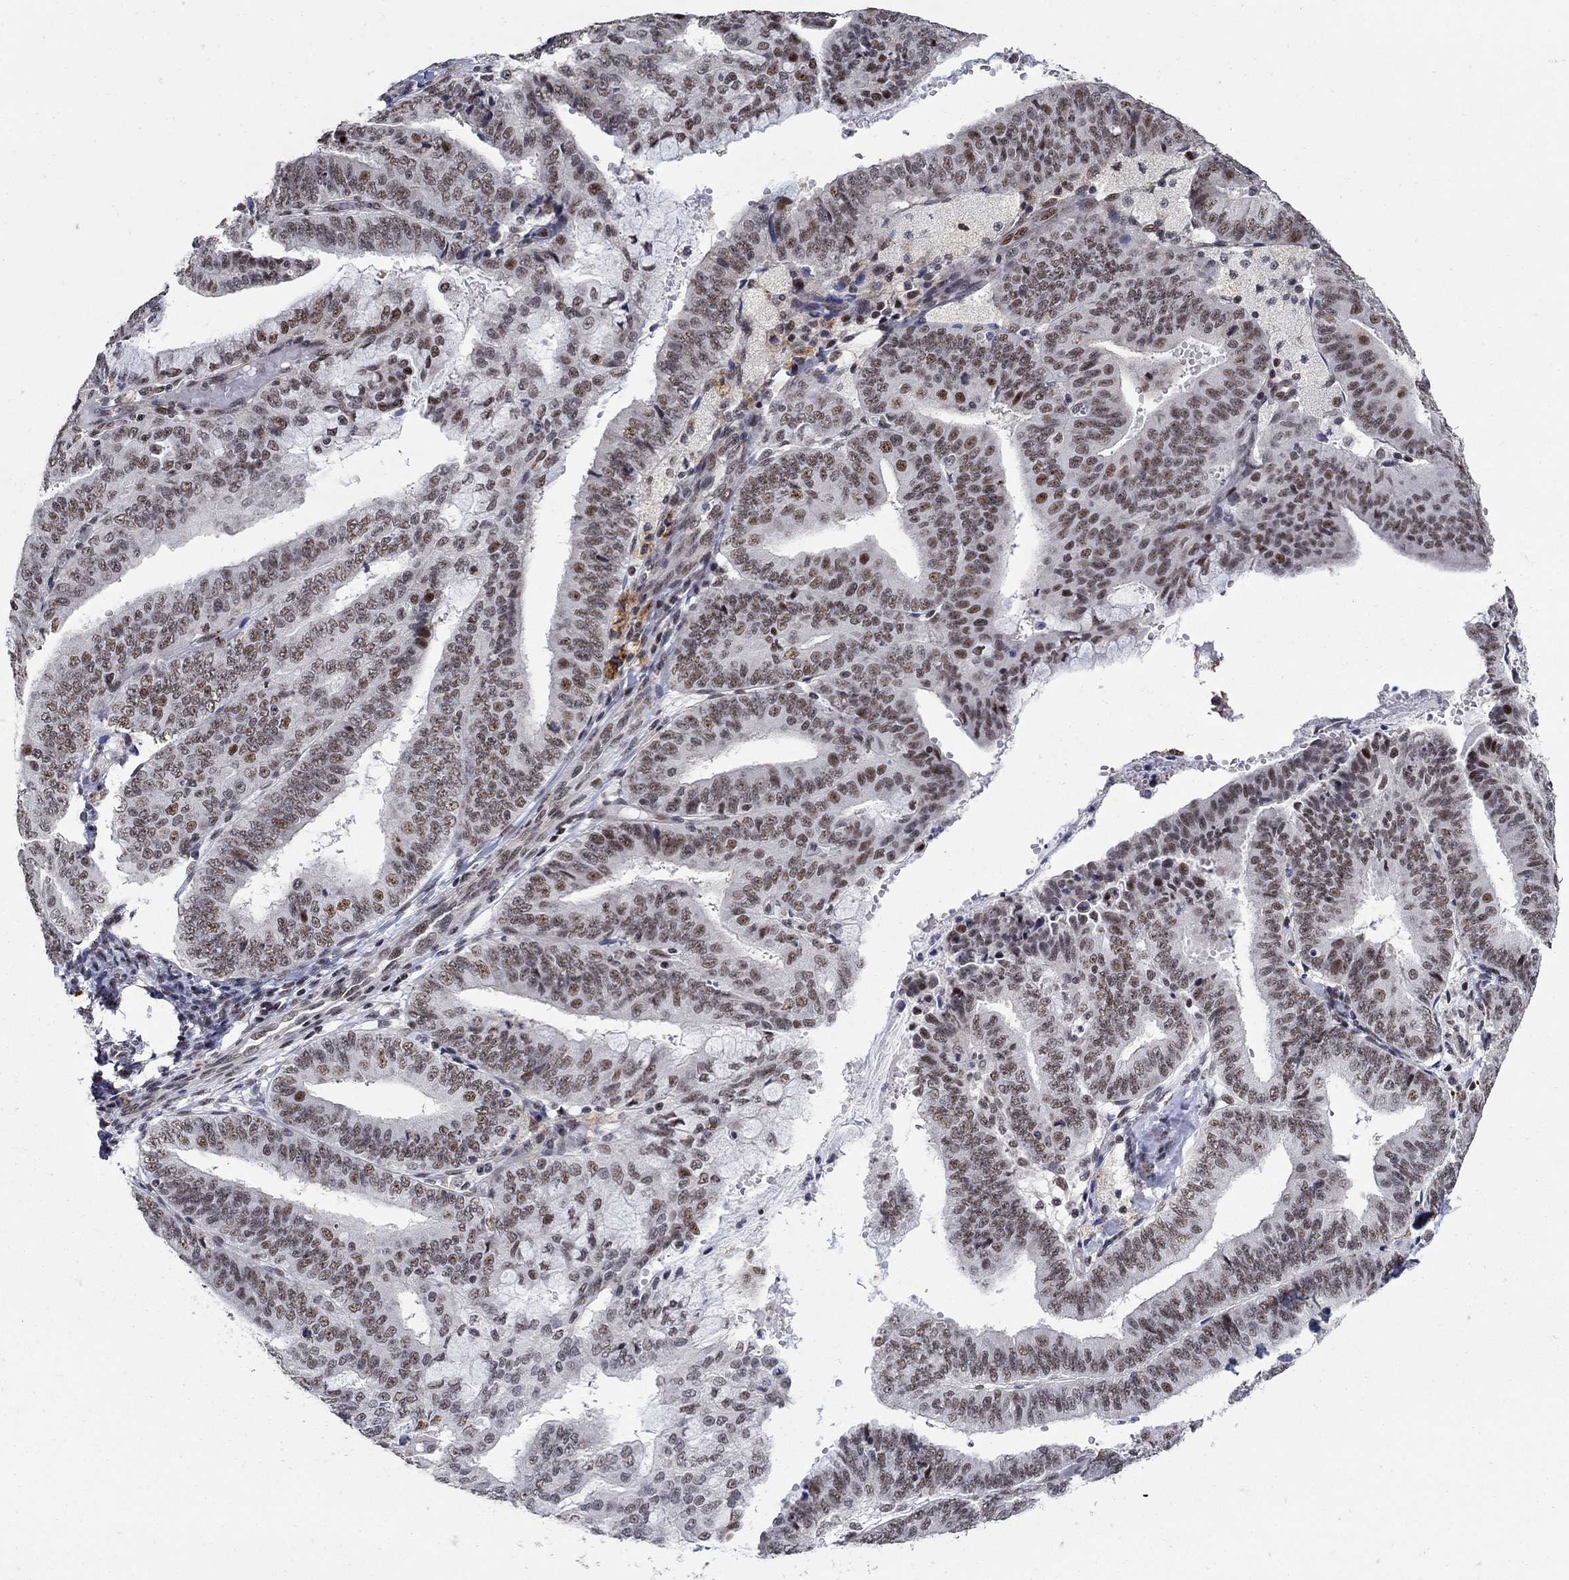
{"staining": {"intensity": "moderate", "quantity": "<25%", "location": "nuclear"}, "tissue": "endometrial cancer", "cell_type": "Tumor cells", "image_type": "cancer", "snomed": [{"axis": "morphology", "description": "Adenocarcinoma, NOS"}, {"axis": "topography", "description": "Endometrium"}], "caption": "Immunohistochemistry (IHC) image of endometrial cancer stained for a protein (brown), which displays low levels of moderate nuclear staining in approximately <25% of tumor cells.", "gene": "PNISR", "patient": {"sex": "female", "age": 63}}